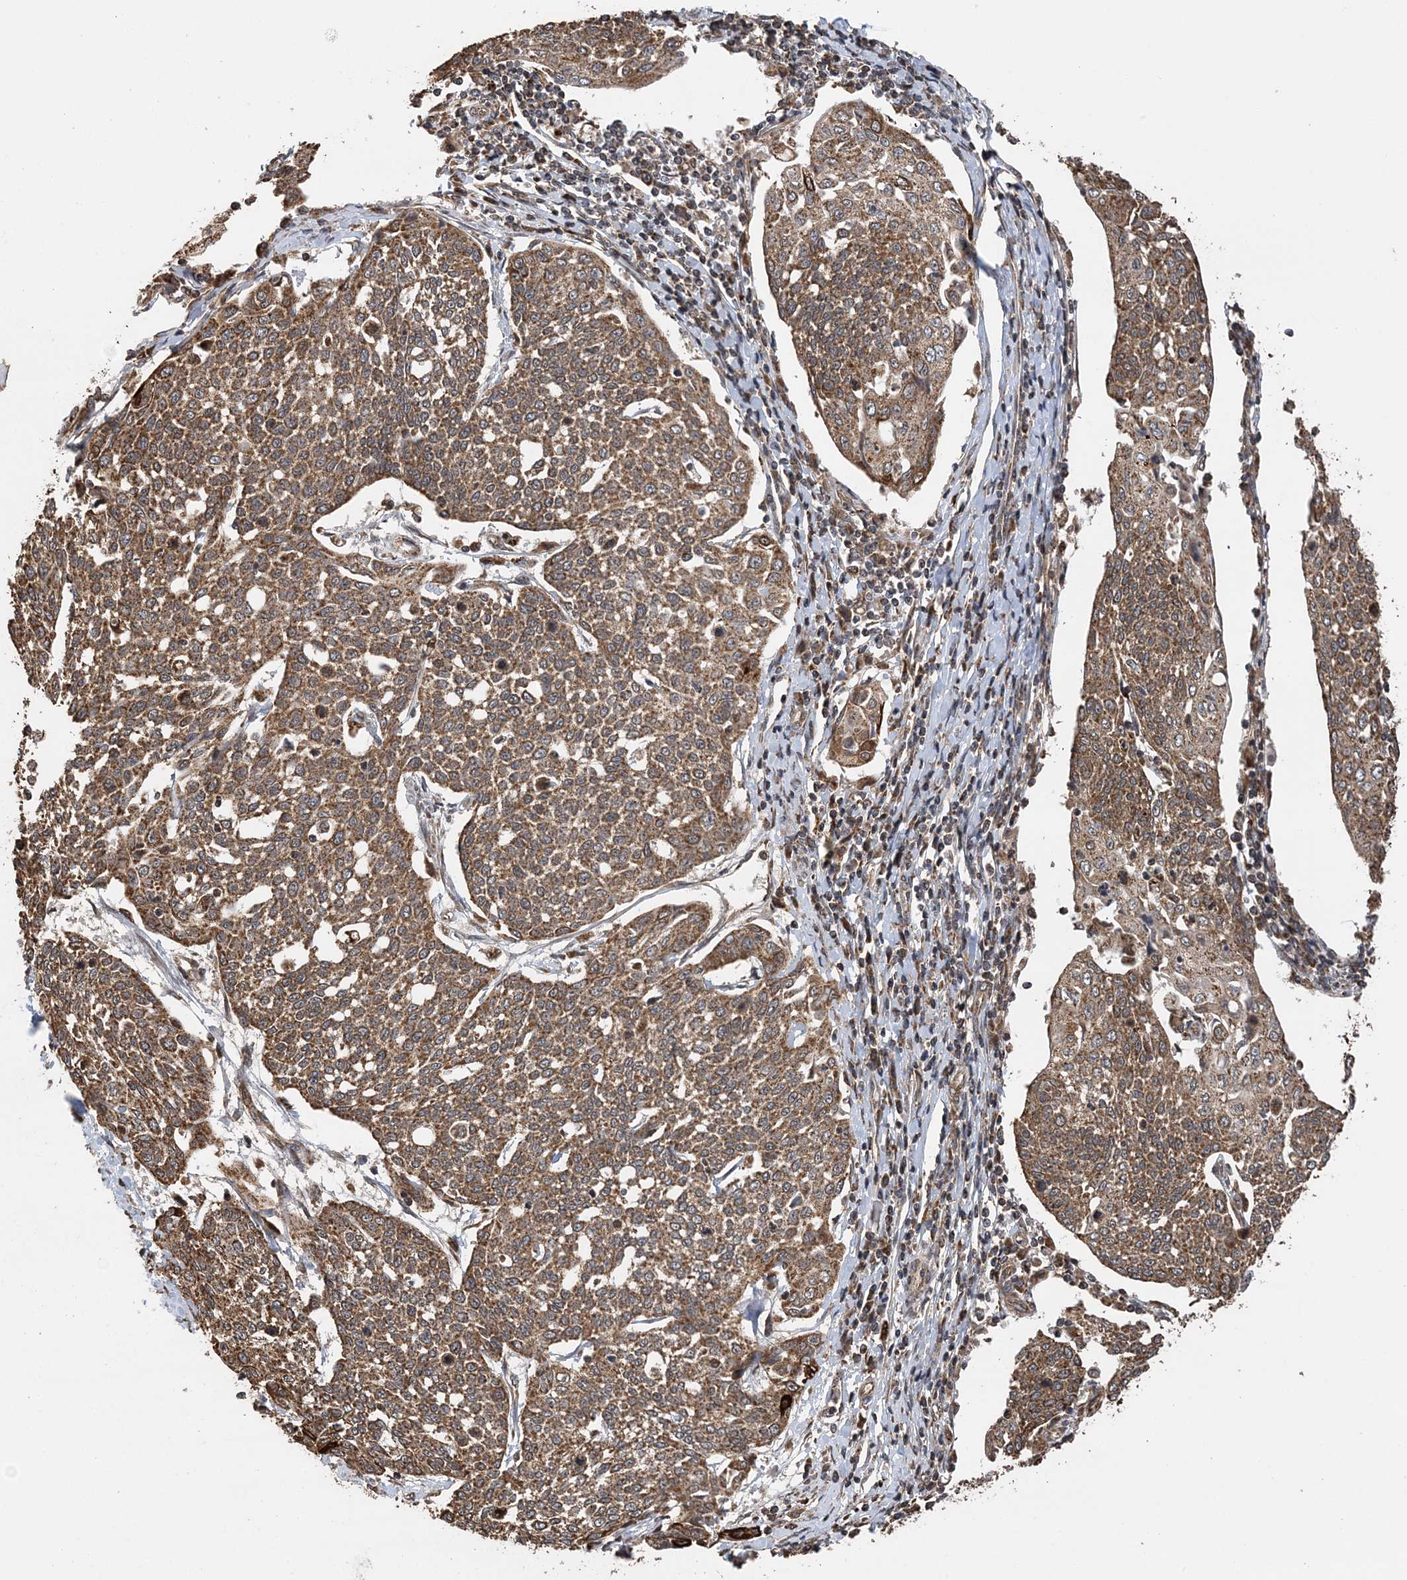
{"staining": {"intensity": "moderate", "quantity": ">75%", "location": "cytoplasmic/membranous"}, "tissue": "cervical cancer", "cell_type": "Tumor cells", "image_type": "cancer", "snomed": [{"axis": "morphology", "description": "Squamous cell carcinoma, NOS"}, {"axis": "topography", "description": "Cervix"}], "caption": "Cervical cancer stained with a protein marker shows moderate staining in tumor cells.", "gene": "PCBP1", "patient": {"sex": "female", "age": 34}}